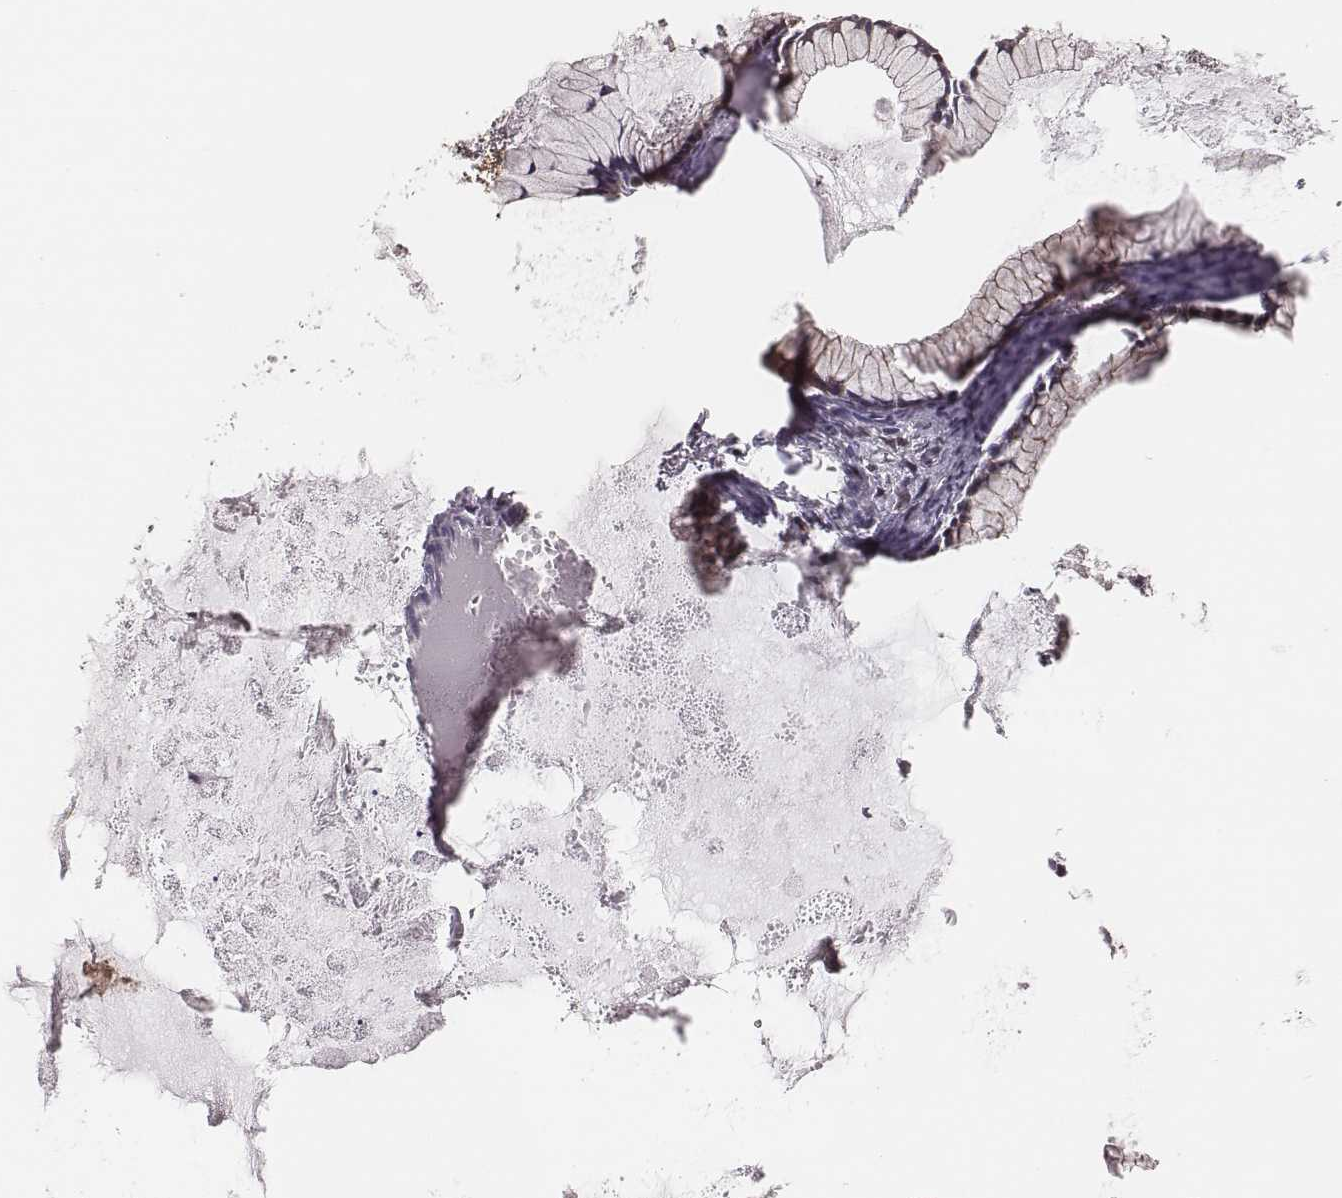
{"staining": {"intensity": "weak", "quantity": "<25%", "location": "cytoplasmic/membranous"}, "tissue": "ovarian cancer", "cell_type": "Tumor cells", "image_type": "cancer", "snomed": [{"axis": "morphology", "description": "Cystadenocarcinoma, mucinous, NOS"}, {"axis": "topography", "description": "Ovary"}], "caption": "Ovarian mucinous cystadenocarcinoma was stained to show a protein in brown. There is no significant positivity in tumor cells.", "gene": "WDR59", "patient": {"sex": "female", "age": 41}}